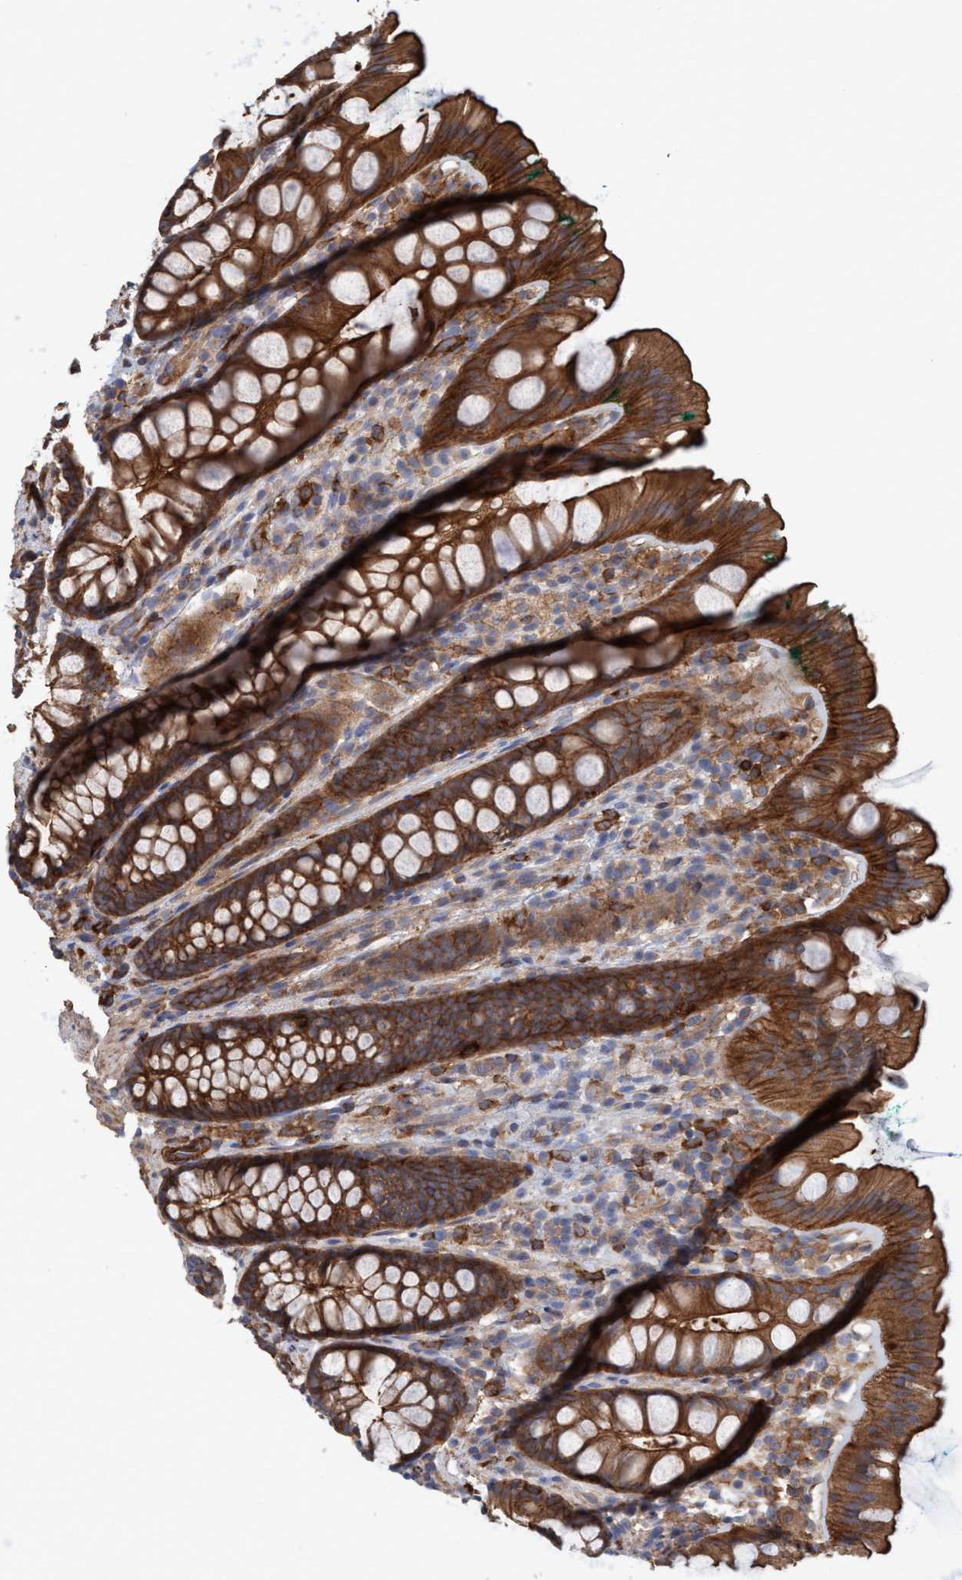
{"staining": {"intensity": "strong", "quantity": ">75%", "location": "cytoplasmic/membranous"}, "tissue": "rectum", "cell_type": "Glandular cells", "image_type": "normal", "snomed": [{"axis": "morphology", "description": "Normal tissue, NOS"}, {"axis": "topography", "description": "Rectum"}], "caption": "Immunohistochemical staining of unremarkable rectum reveals high levels of strong cytoplasmic/membranous expression in approximately >75% of glandular cells. The staining was performed using DAB, with brown indicating positive protein expression. Nuclei are stained blue with hematoxylin.", "gene": "SPECC1", "patient": {"sex": "female", "age": 65}}